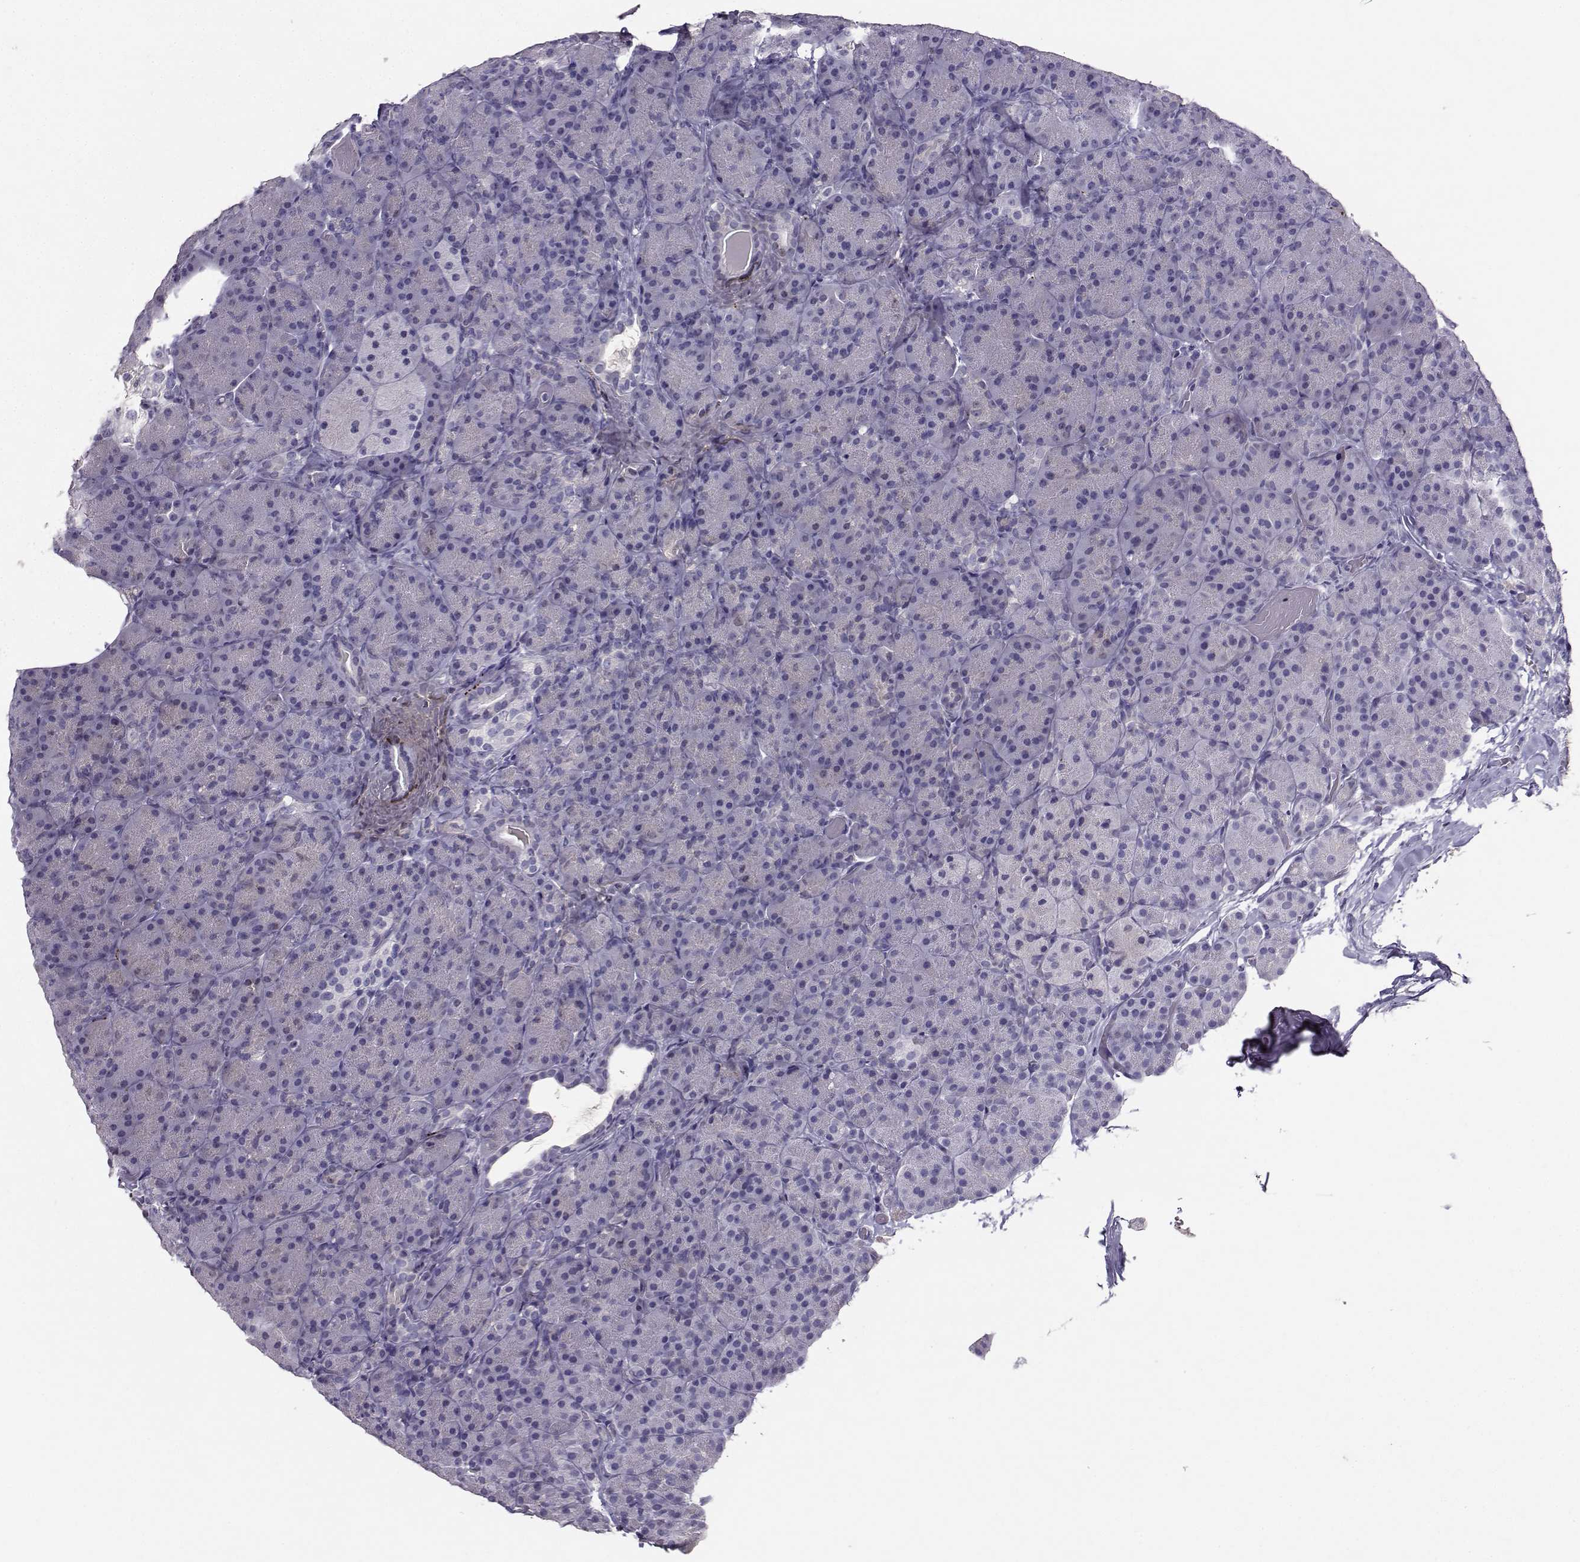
{"staining": {"intensity": "negative", "quantity": "none", "location": "none"}, "tissue": "pancreas", "cell_type": "Exocrine glandular cells", "image_type": "normal", "snomed": [{"axis": "morphology", "description": "Normal tissue, NOS"}, {"axis": "topography", "description": "Pancreas"}], "caption": "Immunohistochemistry micrograph of unremarkable human pancreas stained for a protein (brown), which displays no staining in exocrine glandular cells.", "gene": "CARTPT", "patient": {"sex": "male", "age": 57}}